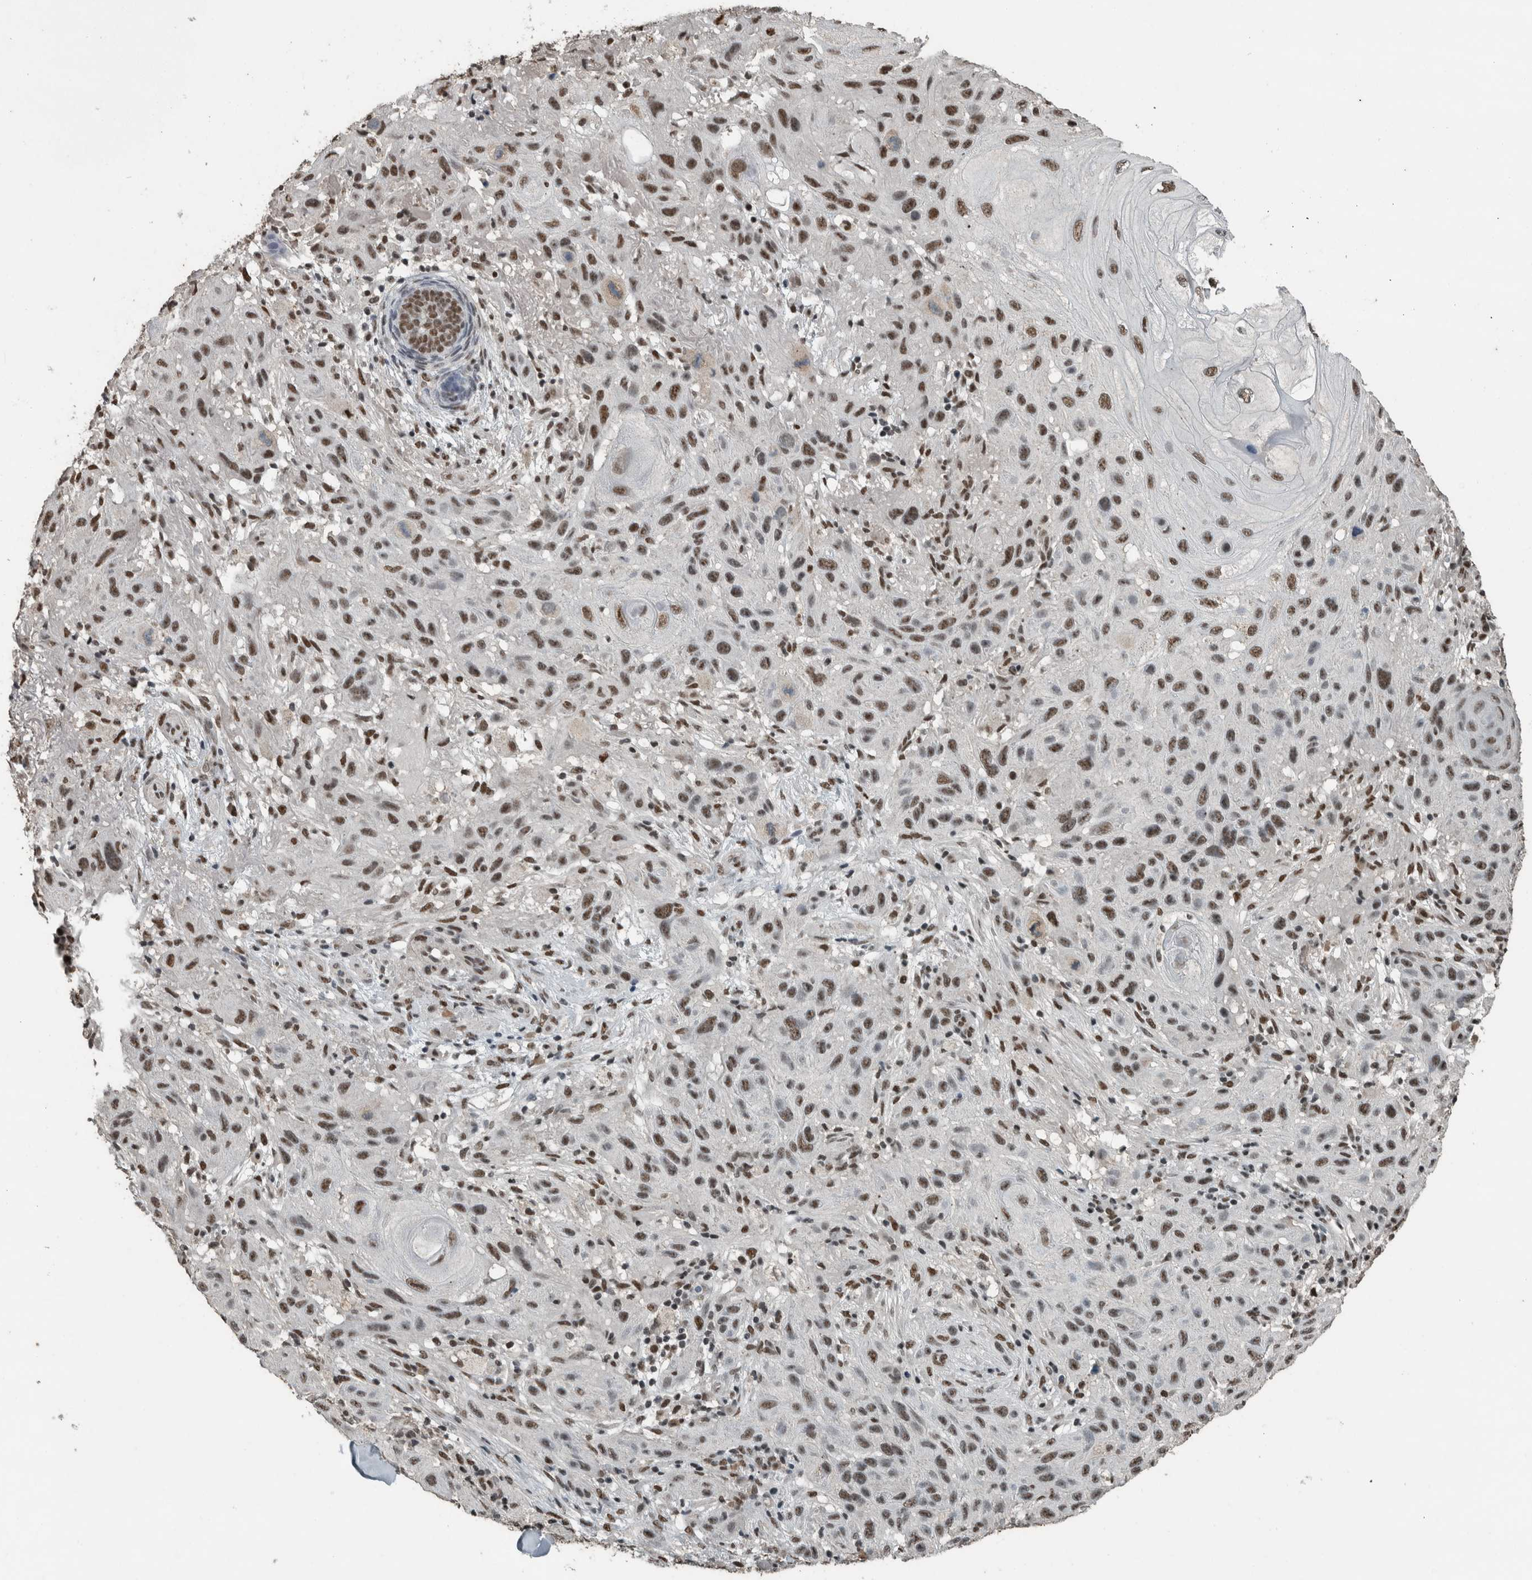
{"staining": {"intensity": "moderate", "quantity": ">75%", "location": "nuclear"}, "tissue": "skin cancer", "cell_type": "Tumor cells", "image_type": "cancer", "snomed": [{"axis": "morphology", "description": "Normal tissue, NOS"}, {"axis": "morphology", "description": "Squamous cell carcinoma, NOS"}, {"axis": "topography", "description": "Skin"}], "caption": "This is an image of IHC staining of skin cancer, which shows moderate expression in the nuclear of tumor cells.", "gene": "ZNF24", "patient": {"sex": "female", "age": 96}}